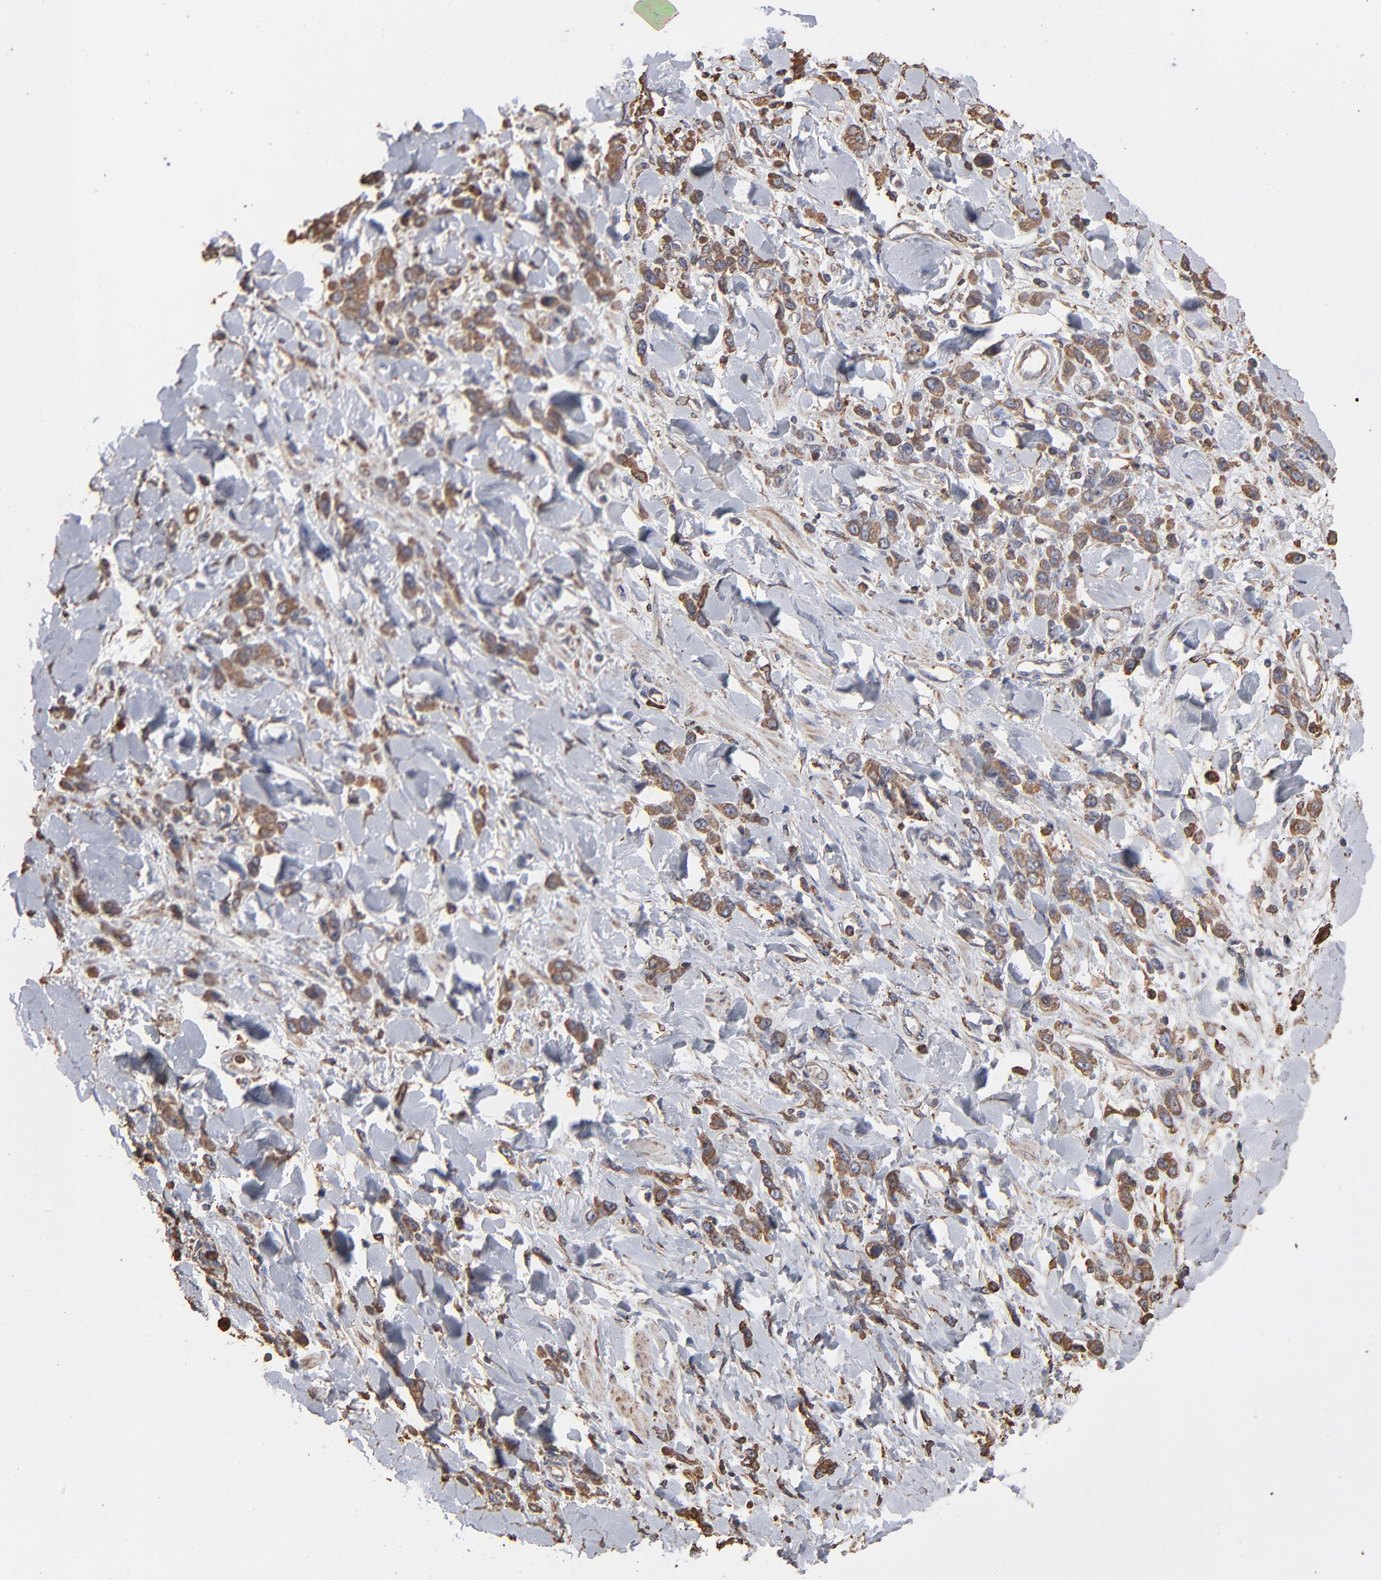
{"staining": {"intensity": "moderate", "quantity": ">75%", "location": "cytoplasmic/membranous"}, "tissue": "stomach cancer", "cell_type": "Tumor cells", "image_type": "cancer", "snomed": [{"axis": "morphology", "description": "Normal tissue, NOS"}, {"axis": "morphology", "description": "Adenocarcinoma, NOS"}, {"axis": "topography", "description": "Stomach"}], "caption": "Protein analysis of stomach cancer (adenocarcinoma) tissue reveals moderate cytoplasmic/membranous positivity in about >75% of tumor cells. (DAB (3,3'-diaminobenzidine) IHC with brightfield microscopy, high magnification).", "gene": "PDIA3", "patient": {"sex": "male", "age": 82}}